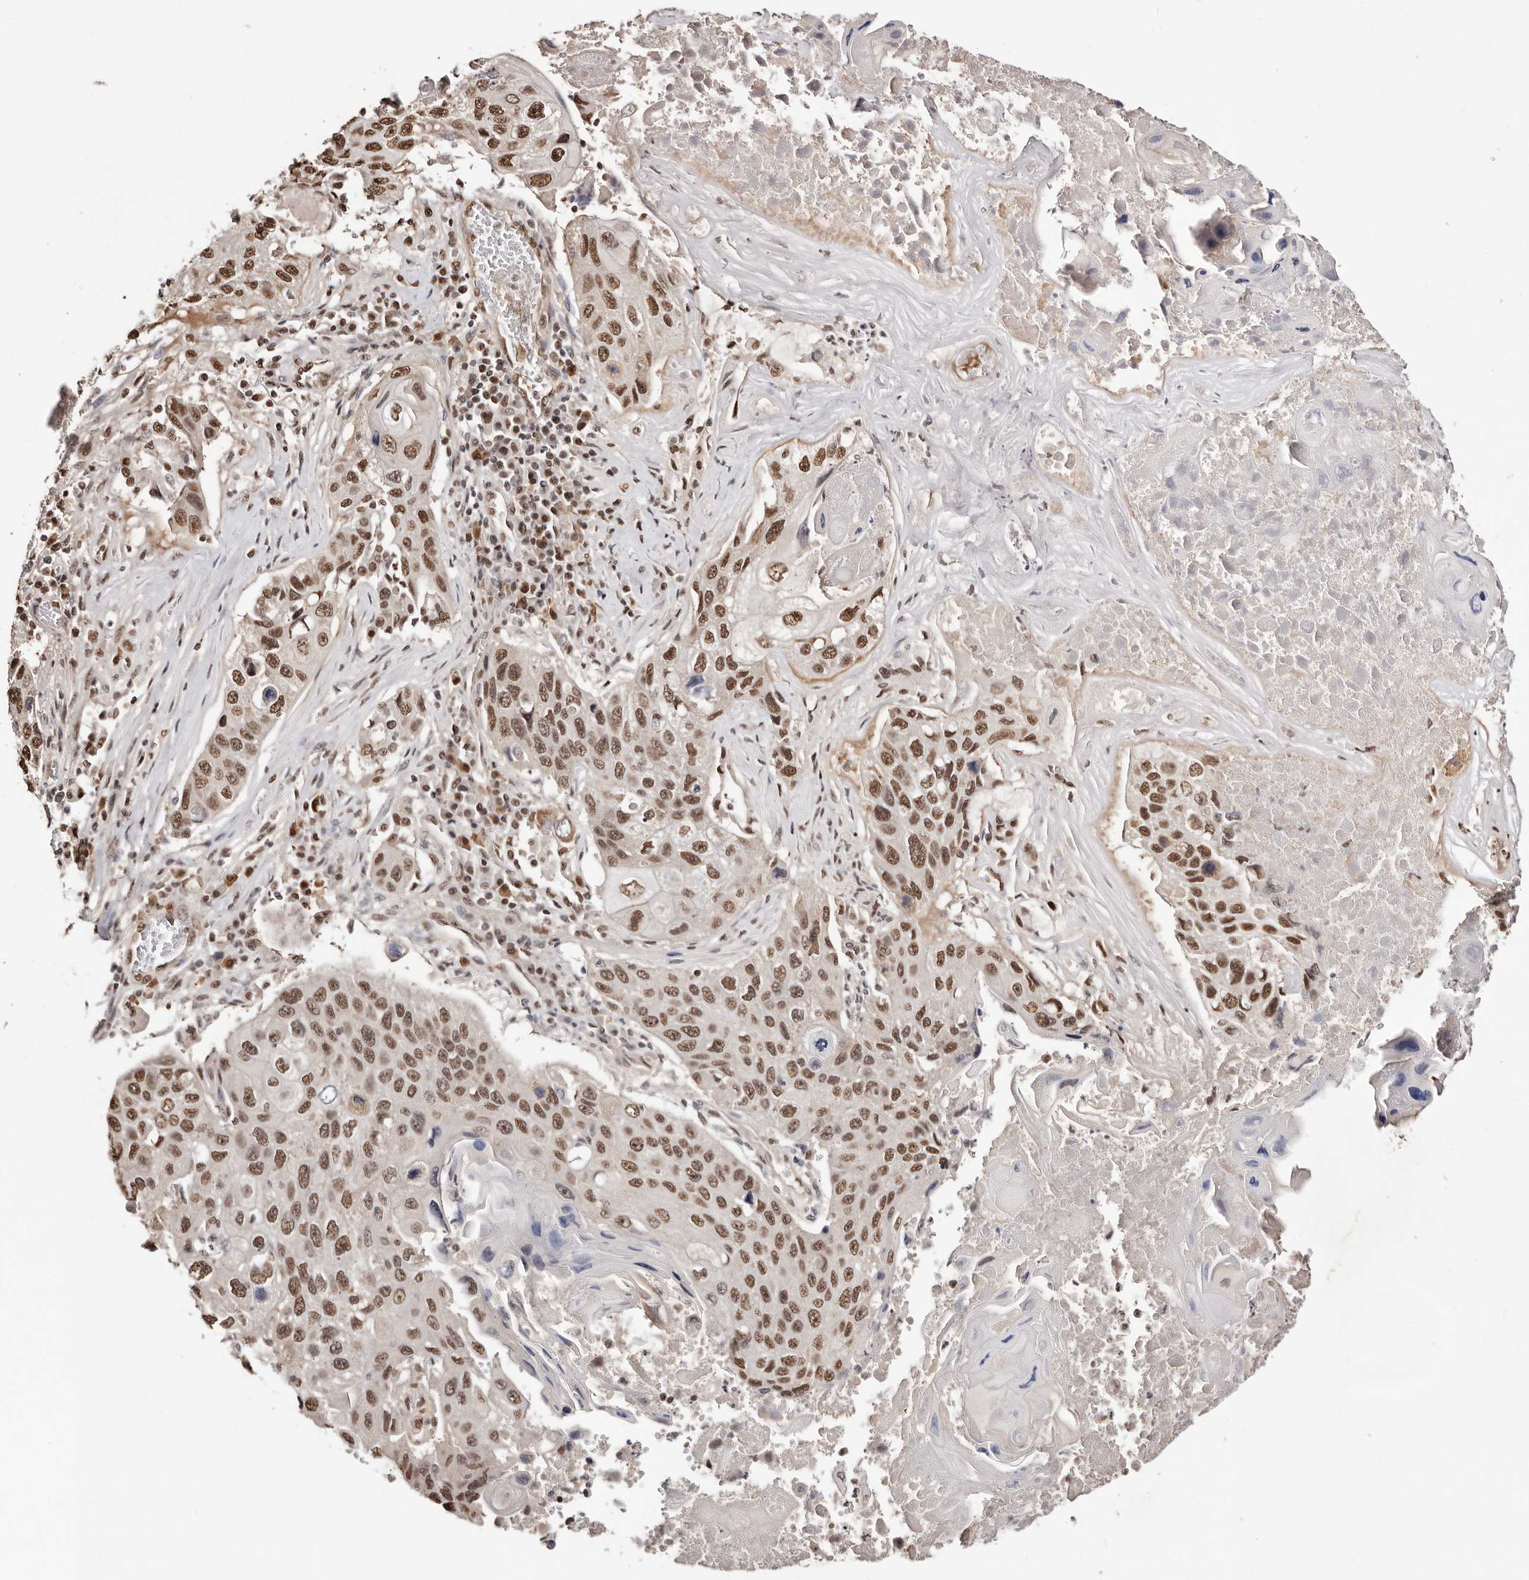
{"staining": {"intensity": "strong", "quantity": ">75%", "location": "nuclear"}, "tissue": "lung cancer", "cell_type": "Tumor cells", "image_type": "cancer", "snomed": [{"axis": "morphology", "description": "Squamous cell carcinoma, NOS"}, {"axis": "topography", "description": "Lung"}], "caption": "Human squamous cell carcinoma (lung) stained with a protein marker demonstrates strong staining in tumor cells.", "gene": "BICRAL", "patient": {"sex": "male", "age": 61}}